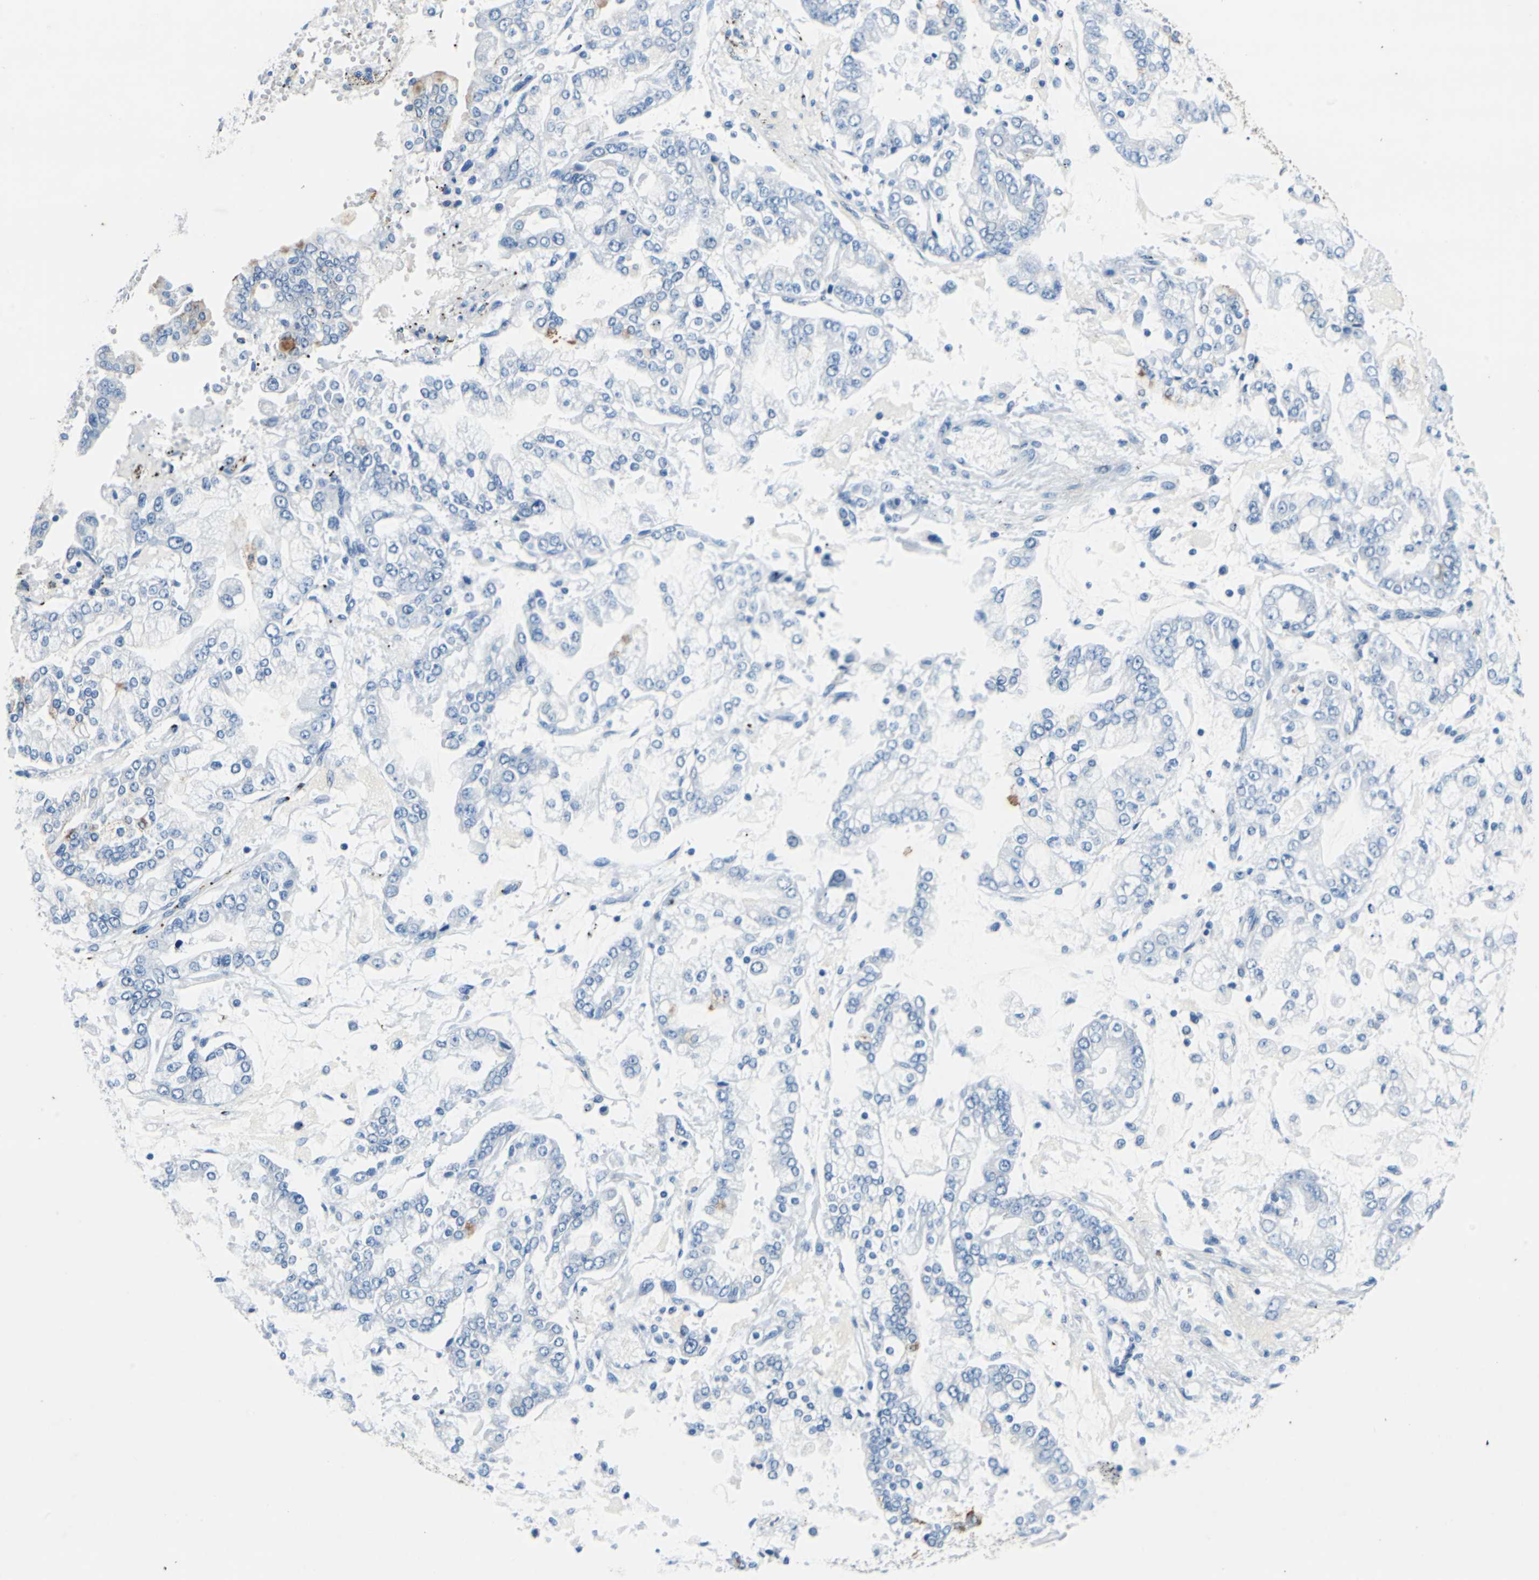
{"staining": {"intensity": "negative", "quantity": "none", "location": "none"}, "tissue": "stomach cancer", "cell_type": "Tumor cells", "image_type": "cancer", "snomed": [{"axis": "morphology", "description": "Adenocarcinoma, NOS"}, {"axis": "topography", "description": "Stomach"}], "caption": "Immunohistochemistry (IHC) image of neoplastic tissue: adenocarcinoma (stomach) stained with DAB shows no significant protein positivity in tumor cells.", "gene": "TEX264", "patient": {"sex": "male", "age": 76}}